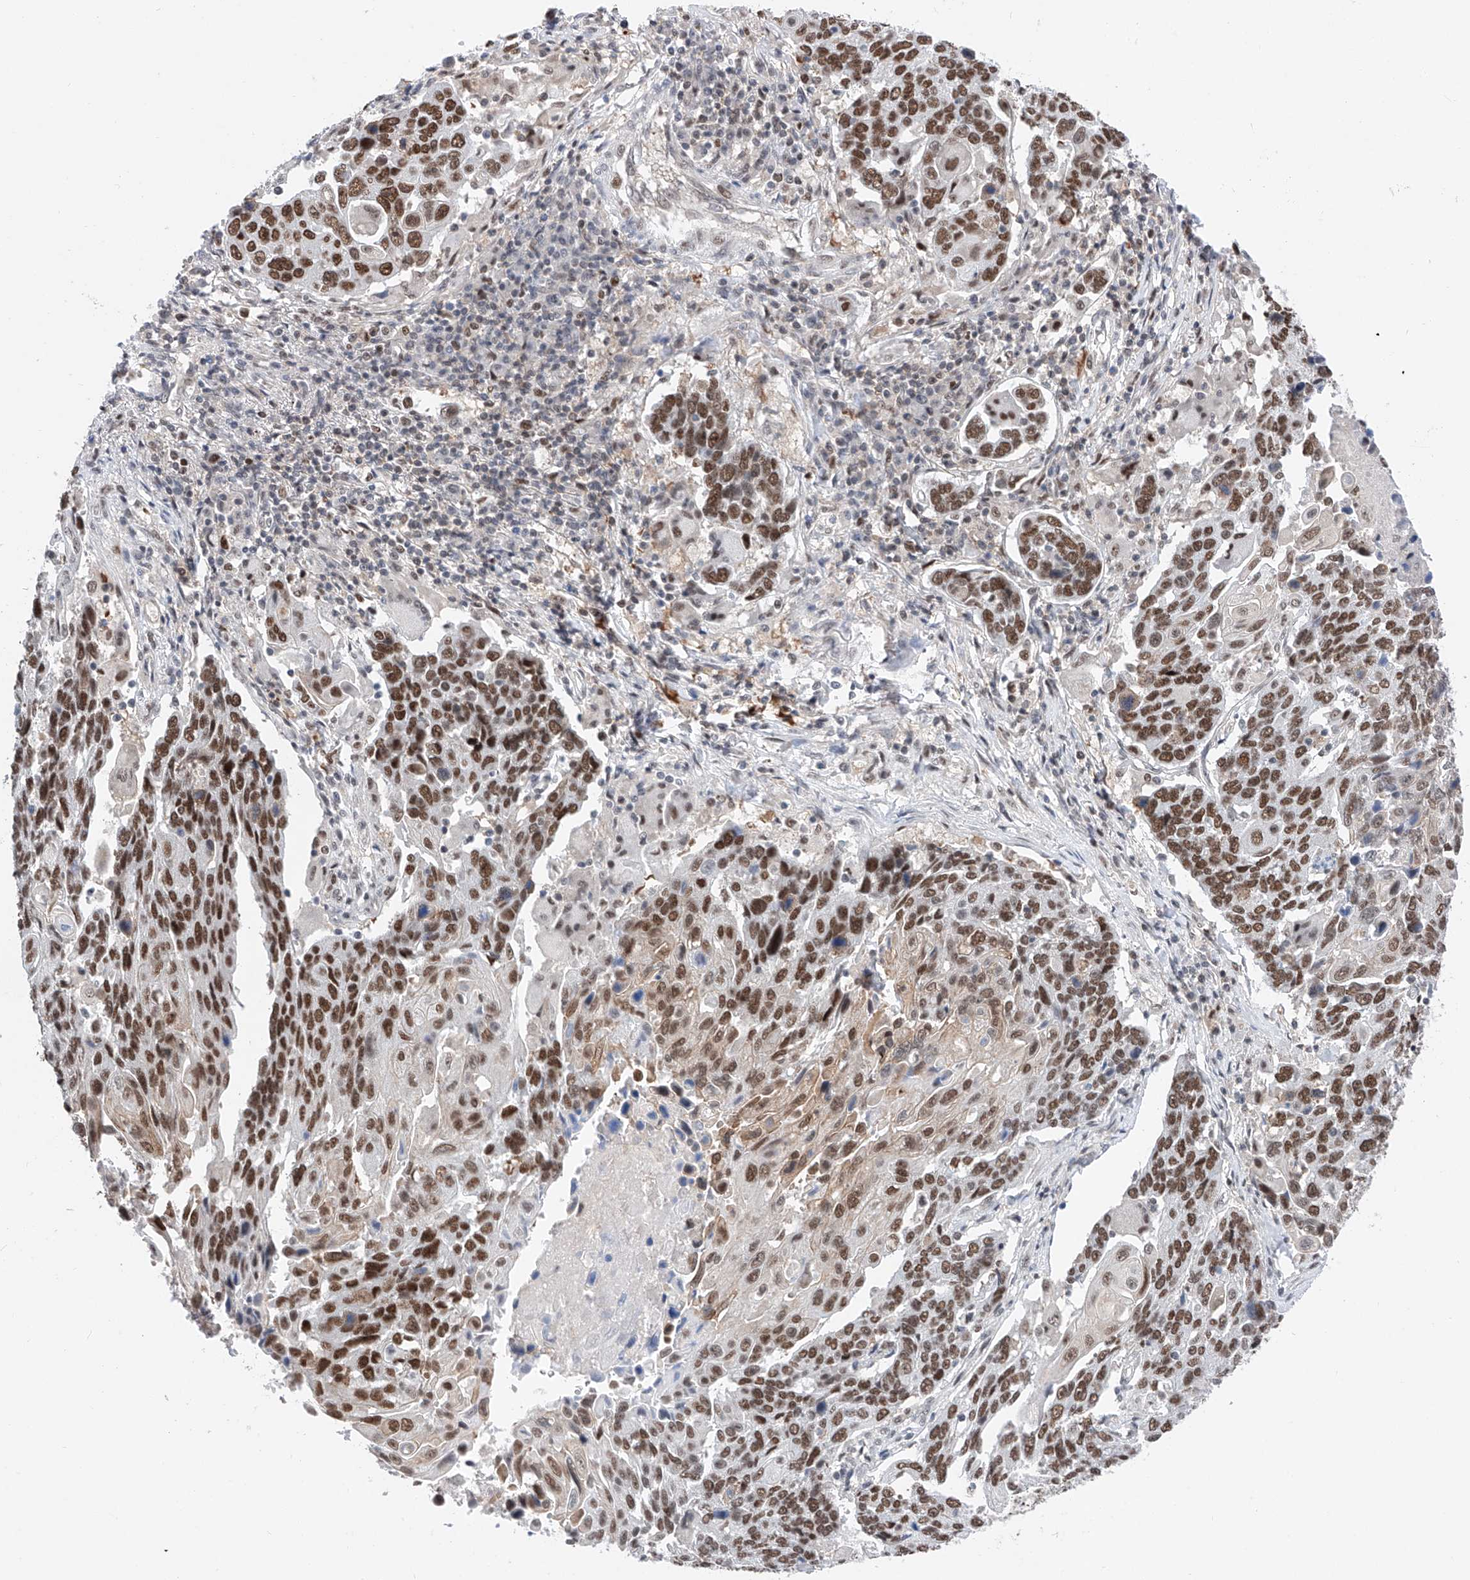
{"staining": {"intensity": "strong", "quantity": ">75%", "location": "nuclear"}, "tissue": "lung cancer", "cell_type": "Tumor cells", "image_type": "cancer", "snomed": [{"axis": "morphology", "description": "Squamous cell carcinoma, NOS"}, {"axis": "topography", "description": "Lung"}], "caption": "Lung cancer tissue displays strong nuclear expression in approximately >75% of tumor cells, visualized by immunohistochemistry.", "gene": "SNRNP200", "patient": {"sex": "male", "age": 66}}